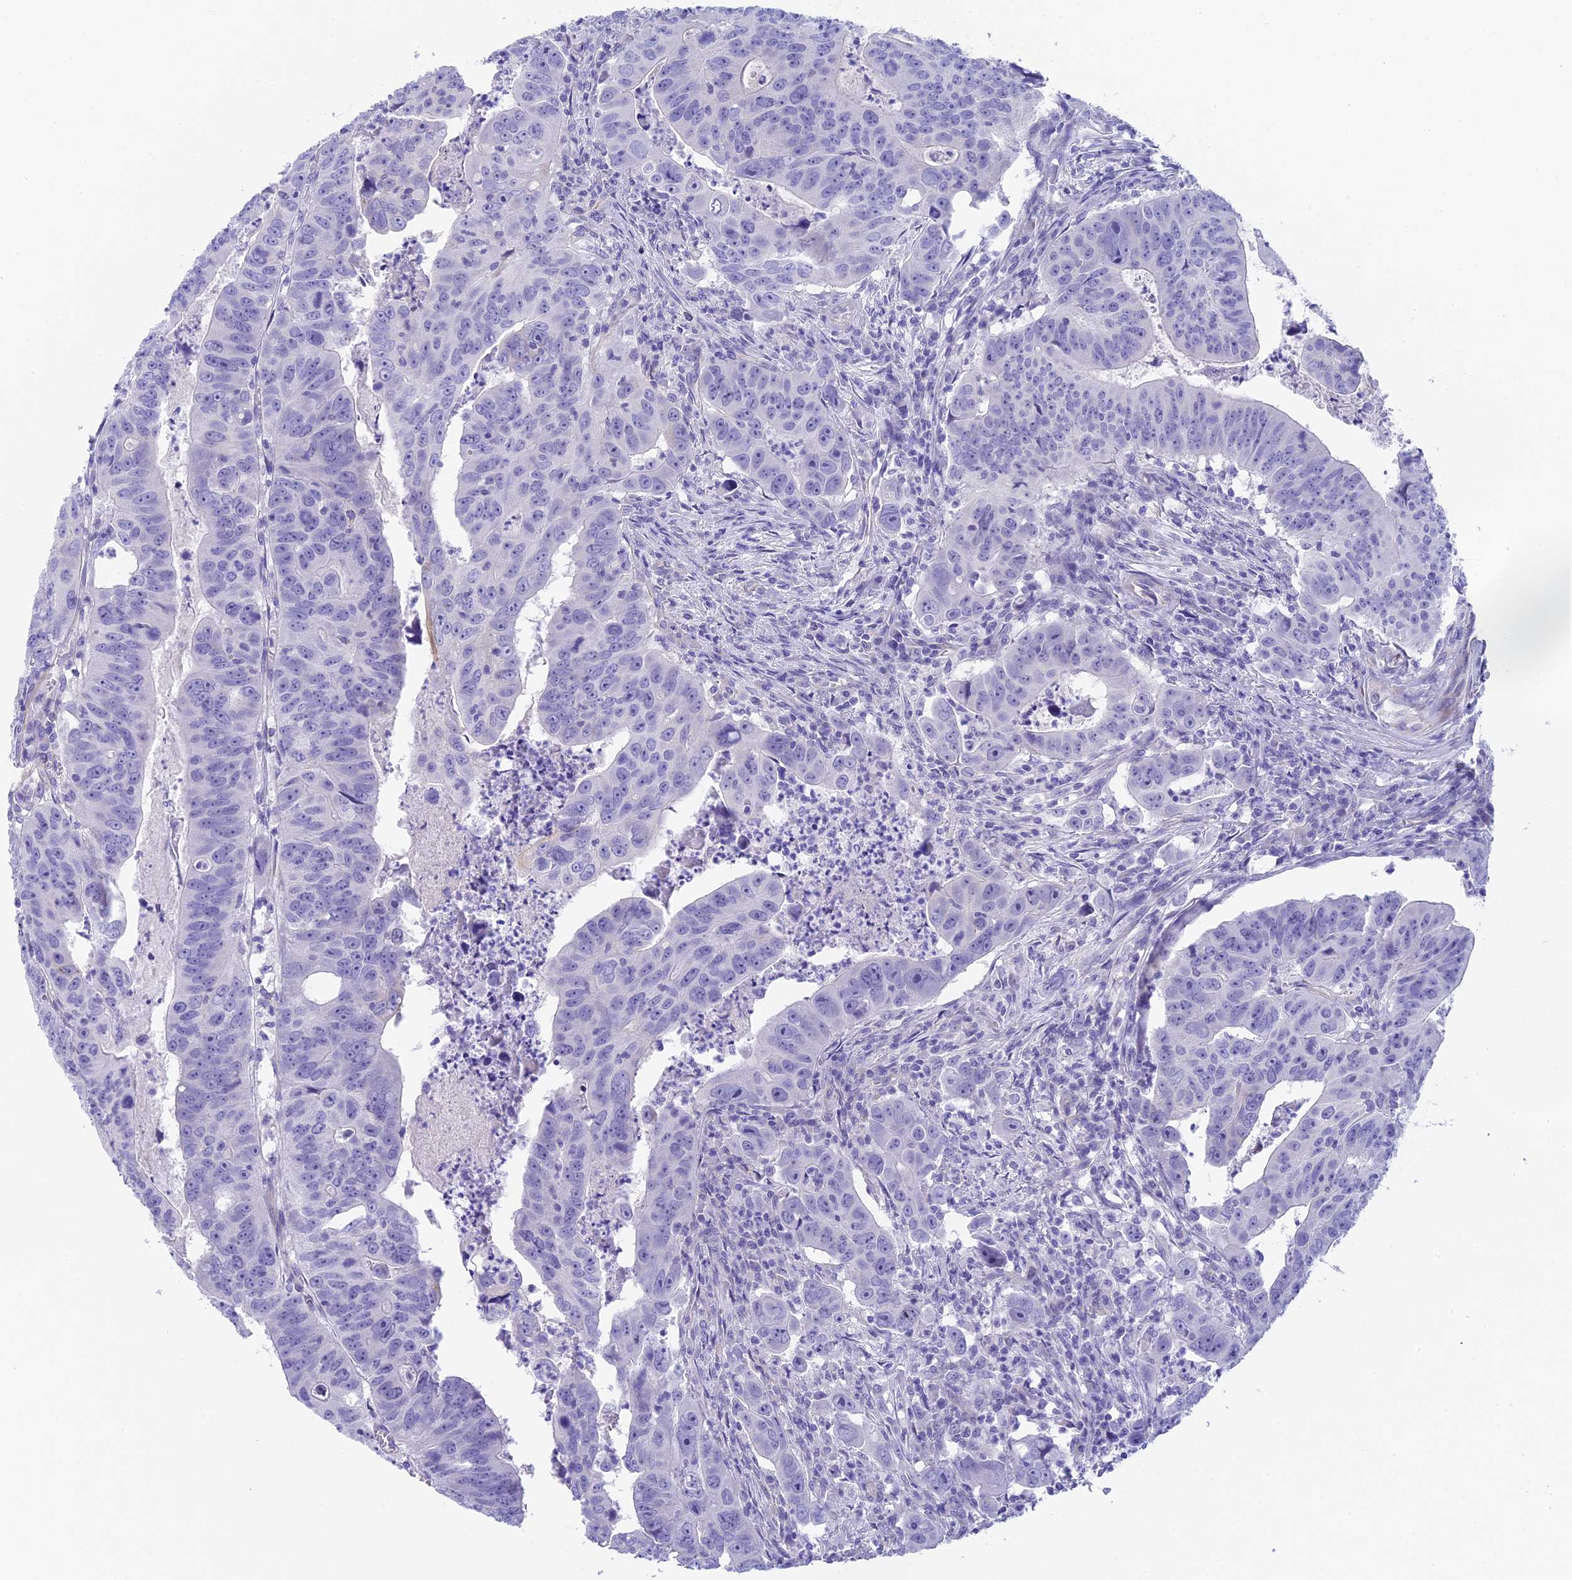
{"staining": {"intensity": "negative", "quantity": "none", "location": "none"}, "tissue": "colorectal cancer", "cell_type": "Tumor cells", "image_type": "cancer", "snomed": [{"axis": "morphology", "description": "Adenocarcinoma, NOS"}, {"axis": "topography", "description": "Rectum"}], "caption": "This is an immunohistochemistry photomicrograph of human colorectal adenocarcinoma. There is no expression in tumor cells.", "gene": "TACSTD2", "patient": {"sex": "male", "age": 69}}